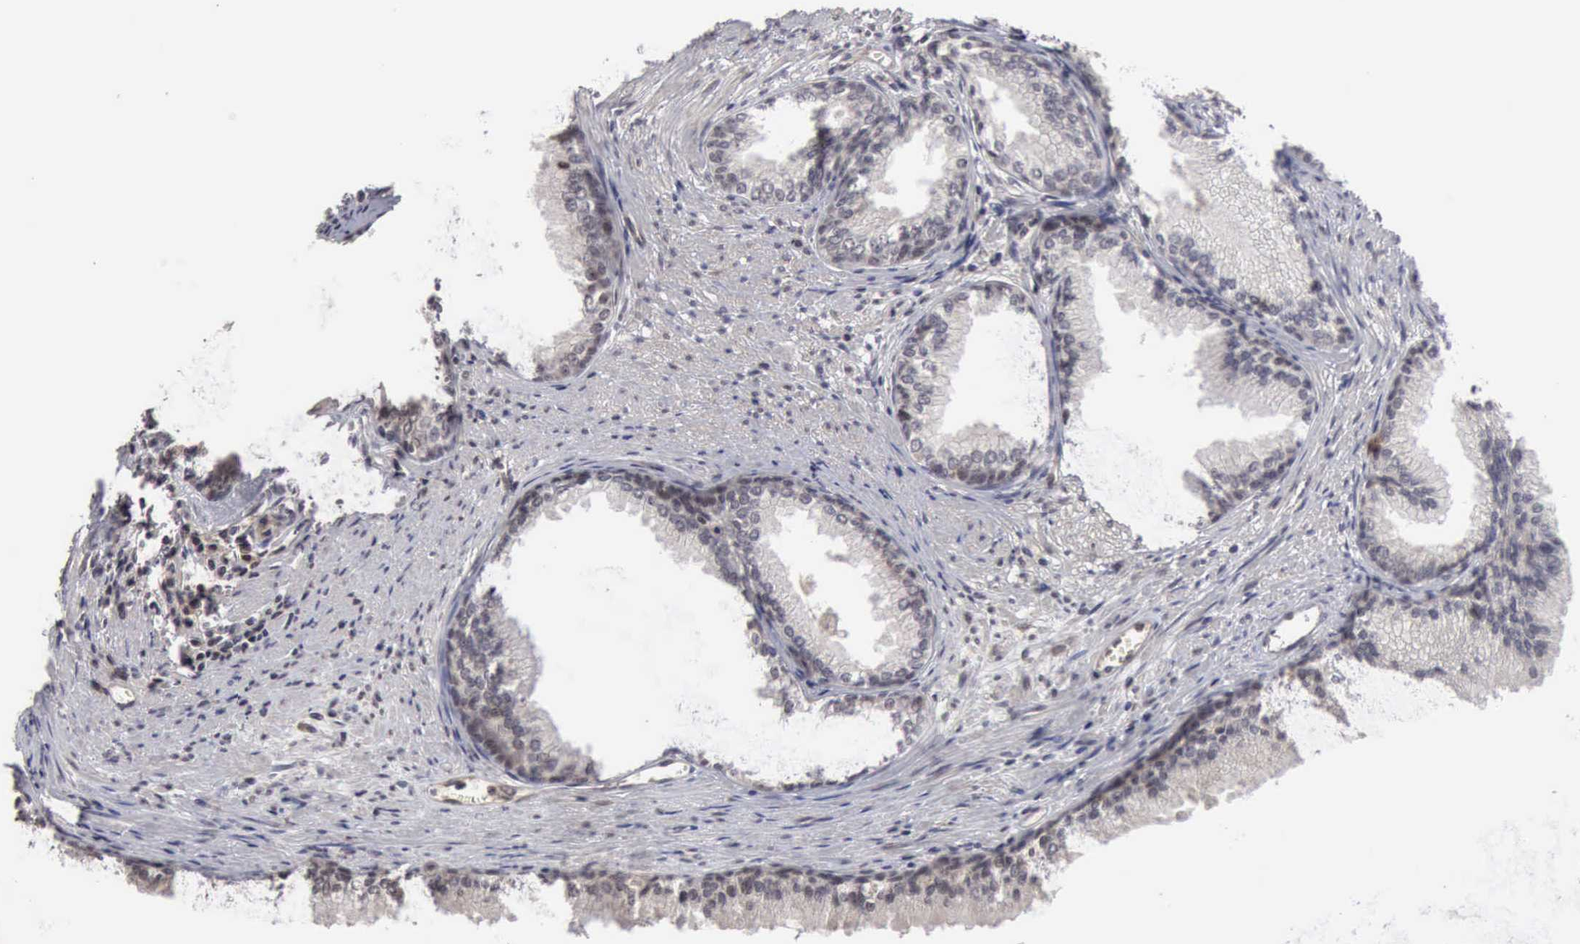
{"staining": {"intensity": "moderate", "quantity": ">75%", "location": "cytoplasmic/membranous,nuclear"}, "tissue": "prostate cancer", "cell_type": "Tumor cells", "image_type": "cancer", "snomed": [{"axis": "morphology", "description": "Adenocarcinoma, Medium grade"}, {"axis": "topography", "description": "Prostate"}], "caption": "This photomicrograph exhibits immunohistochemistry (IHC) staining of adenocarcinoma (medium-grade) (prostate), with medium moderate cytoplasmic/membranous and nuclear expression in approximately >75% of tumor cells.", "gene": "CDKN2A", "patient": {"sex": "male", "age": 79}}